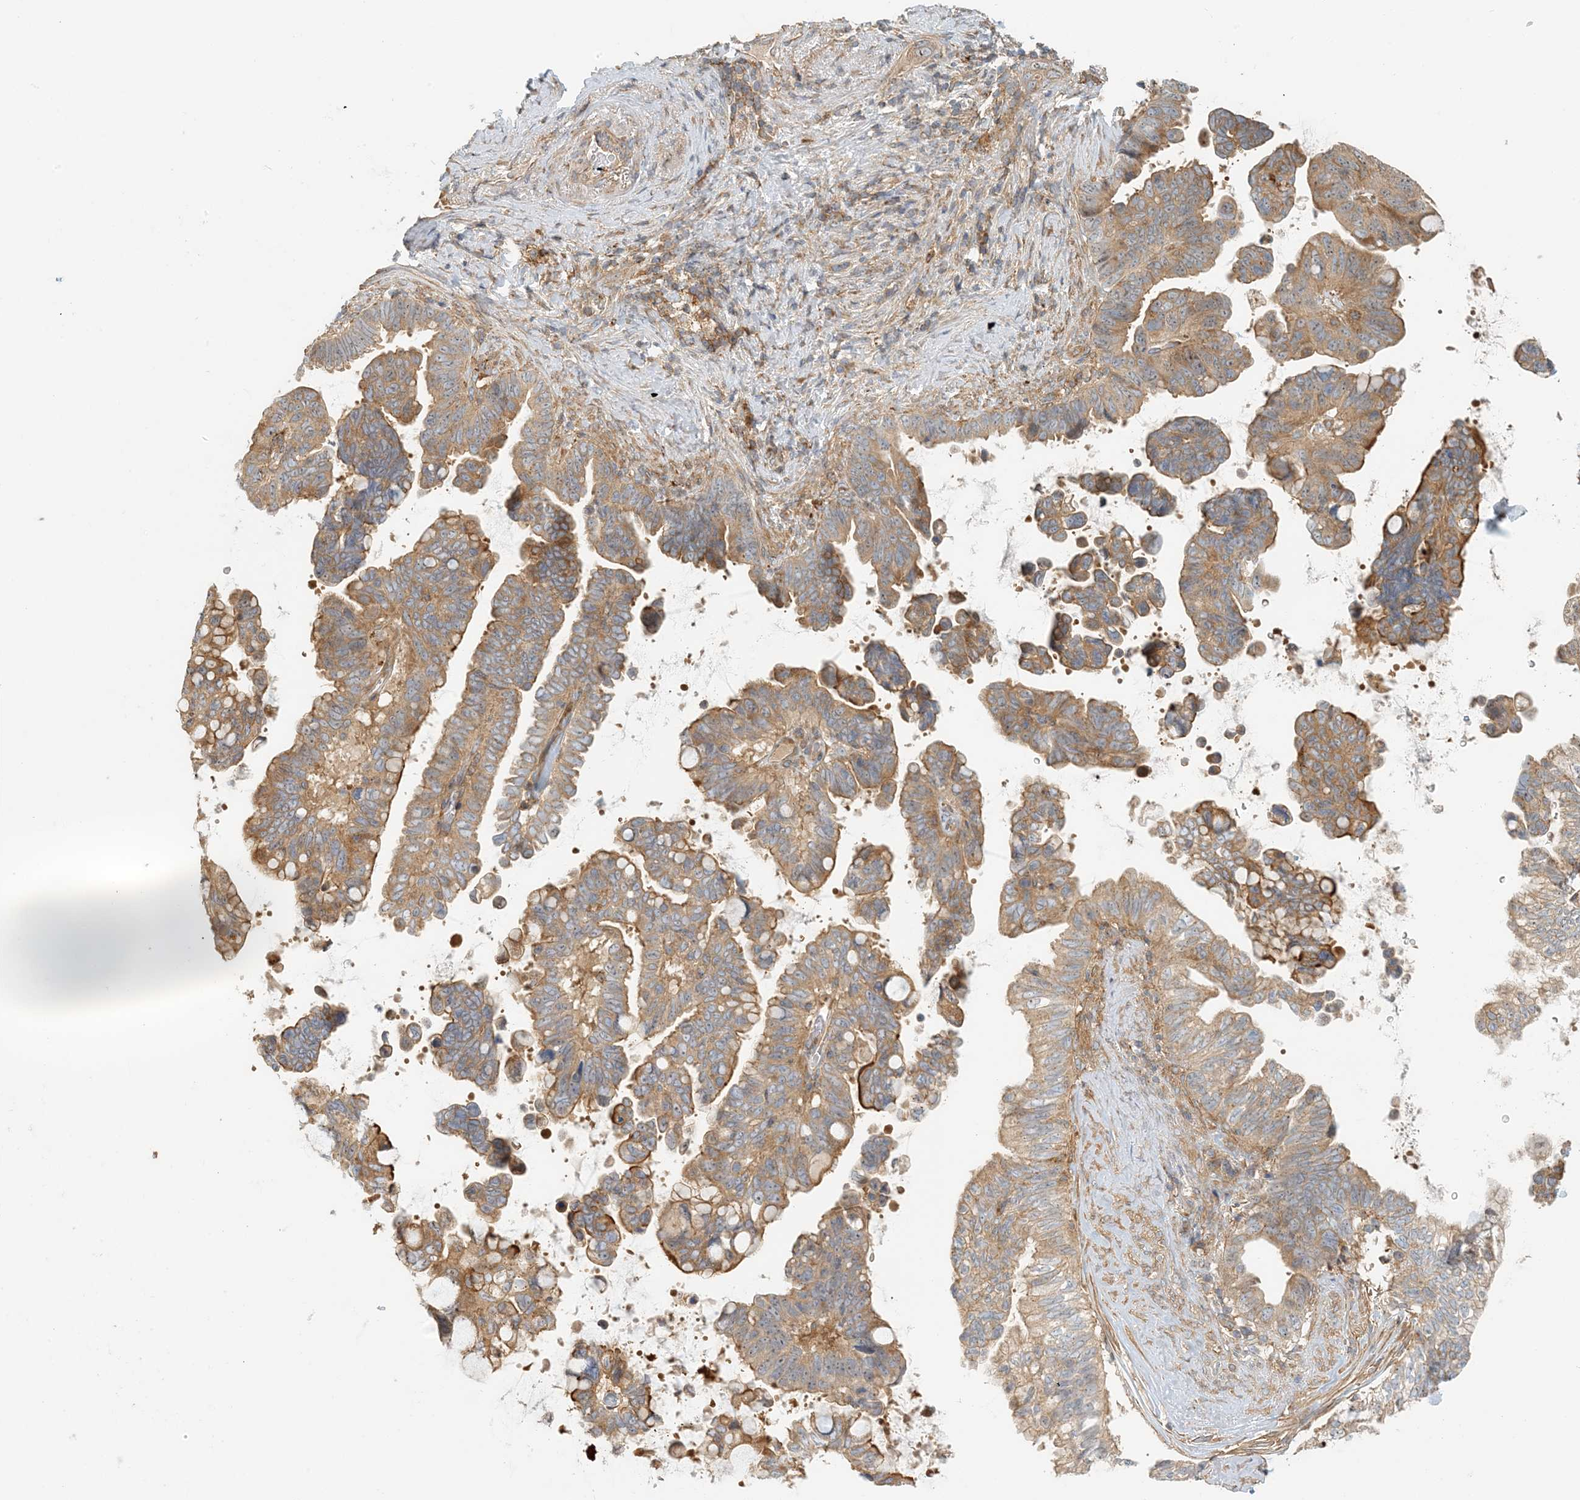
{"staining": {"intensity": "moderate", "quantity": ">75%", "location": "cytoplasmic/membranous"}, "tissue": "pancreatic cancer", "cell_type": "Tumor cells", "image_type": "cancer", "snomed": [{"axis": "morphology", "description": "Adenocarcinoma, NOS"}, {"axis": "topography", "description": "Pancreas"}], "caption": "Immunohistochemistry of human pancreatic cancer (adenocarcinoma) demonstrates medium levels of moderate cytoplasmic/membranous positivity in about >75% of tumor cells.", "gene": "COLEC11", "patient": {"sex": "female", "age": 72}}